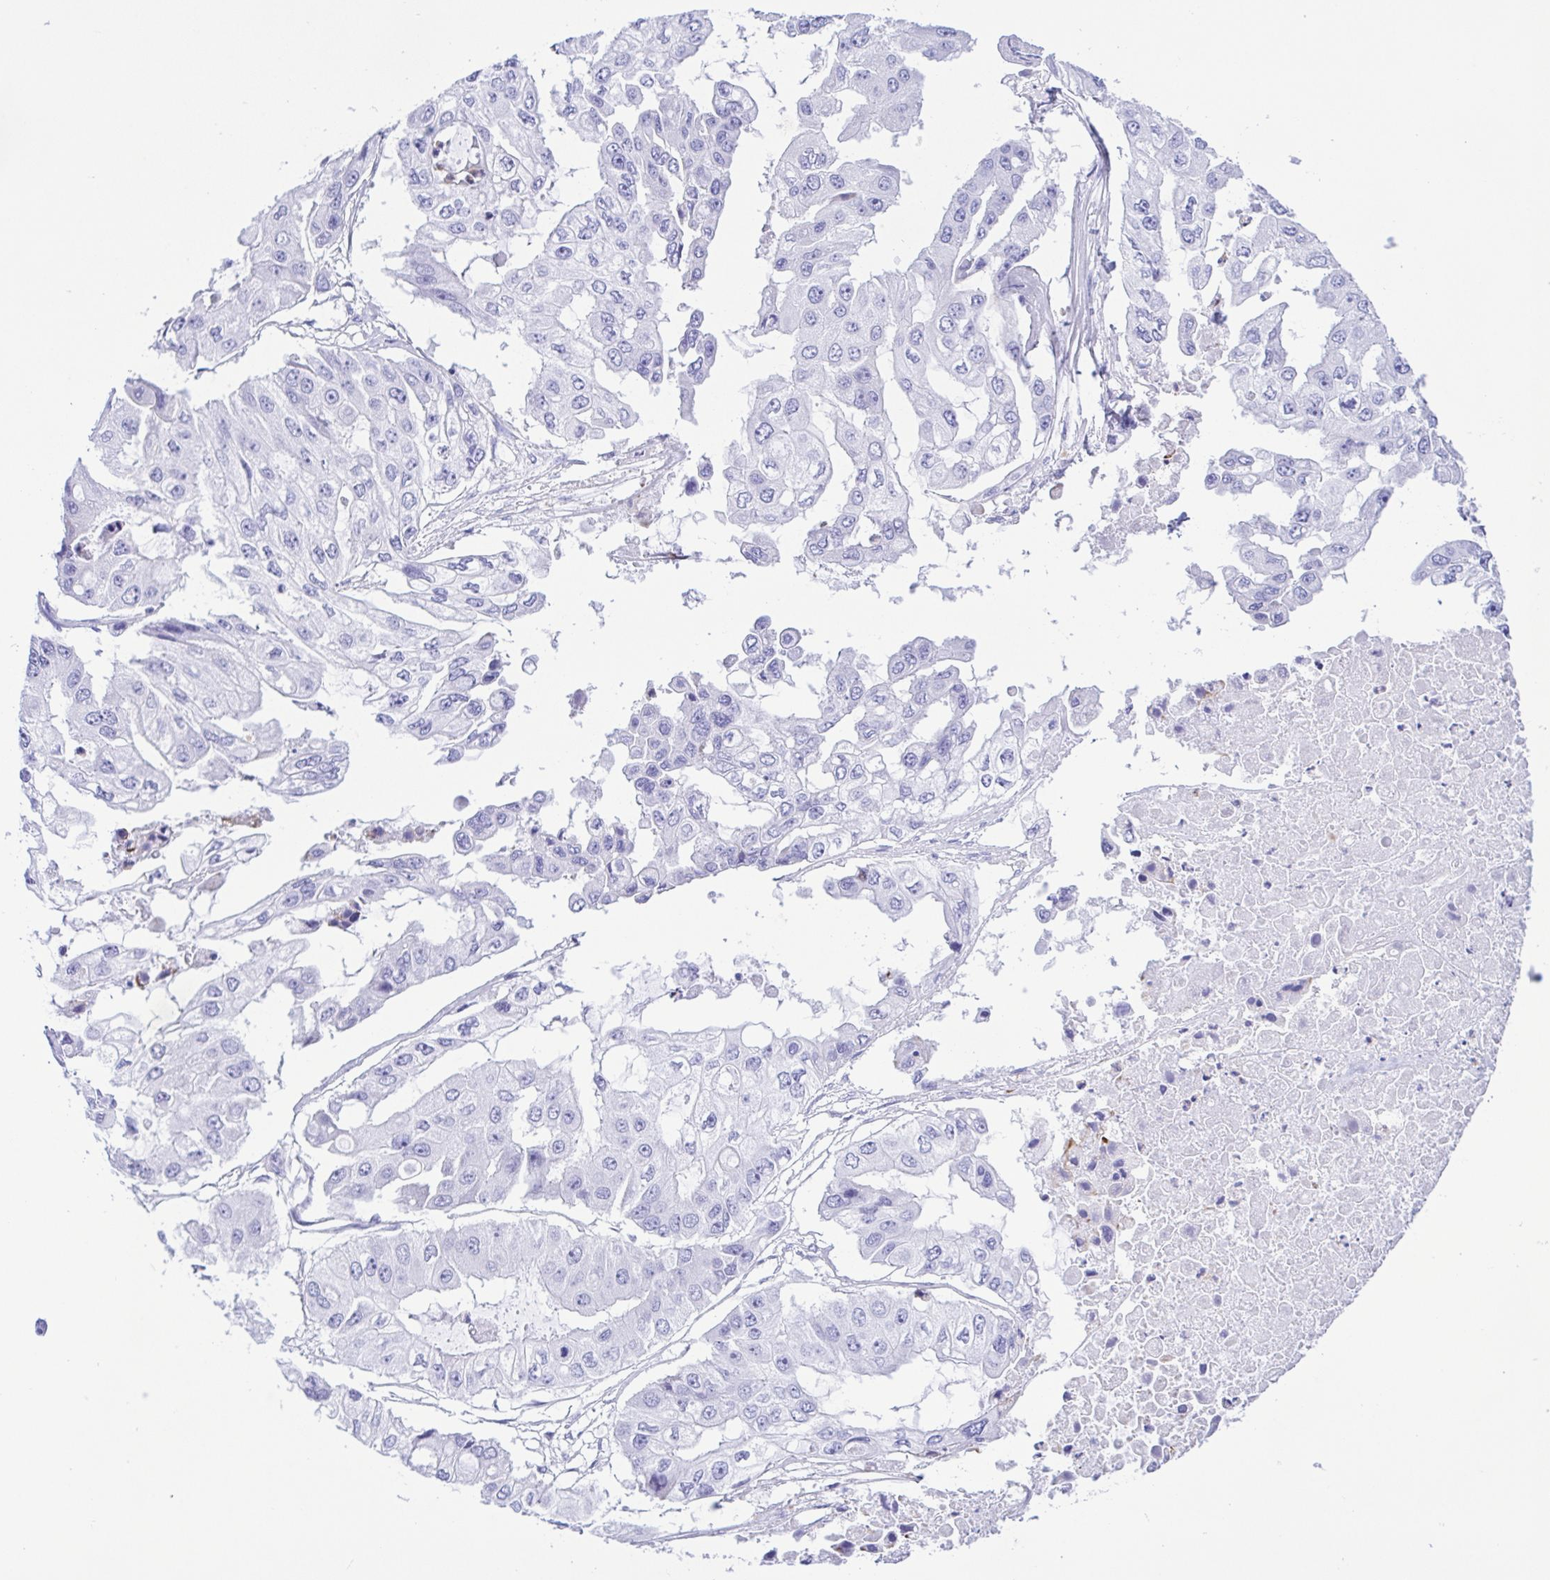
{"staining": {"intensity": "negative", "quantity": "none", "location": "none"}, "tissue": "ovarian cancer", "cell_type": "Tumor cells", "image_type": "cancer", "snomed": [{"axis": "morphology", "description": "Cystadenocarcinoma, serous, NOS"}, {"axis": "topography", "description": "Ovary"}], "caption": "Immunohistochemistry of human ovarian serous cystadenocarcinoma exhibits no staining in tumor cells.", "gene": "GPR17", "patient": {"sex": "female", "age": 56}}